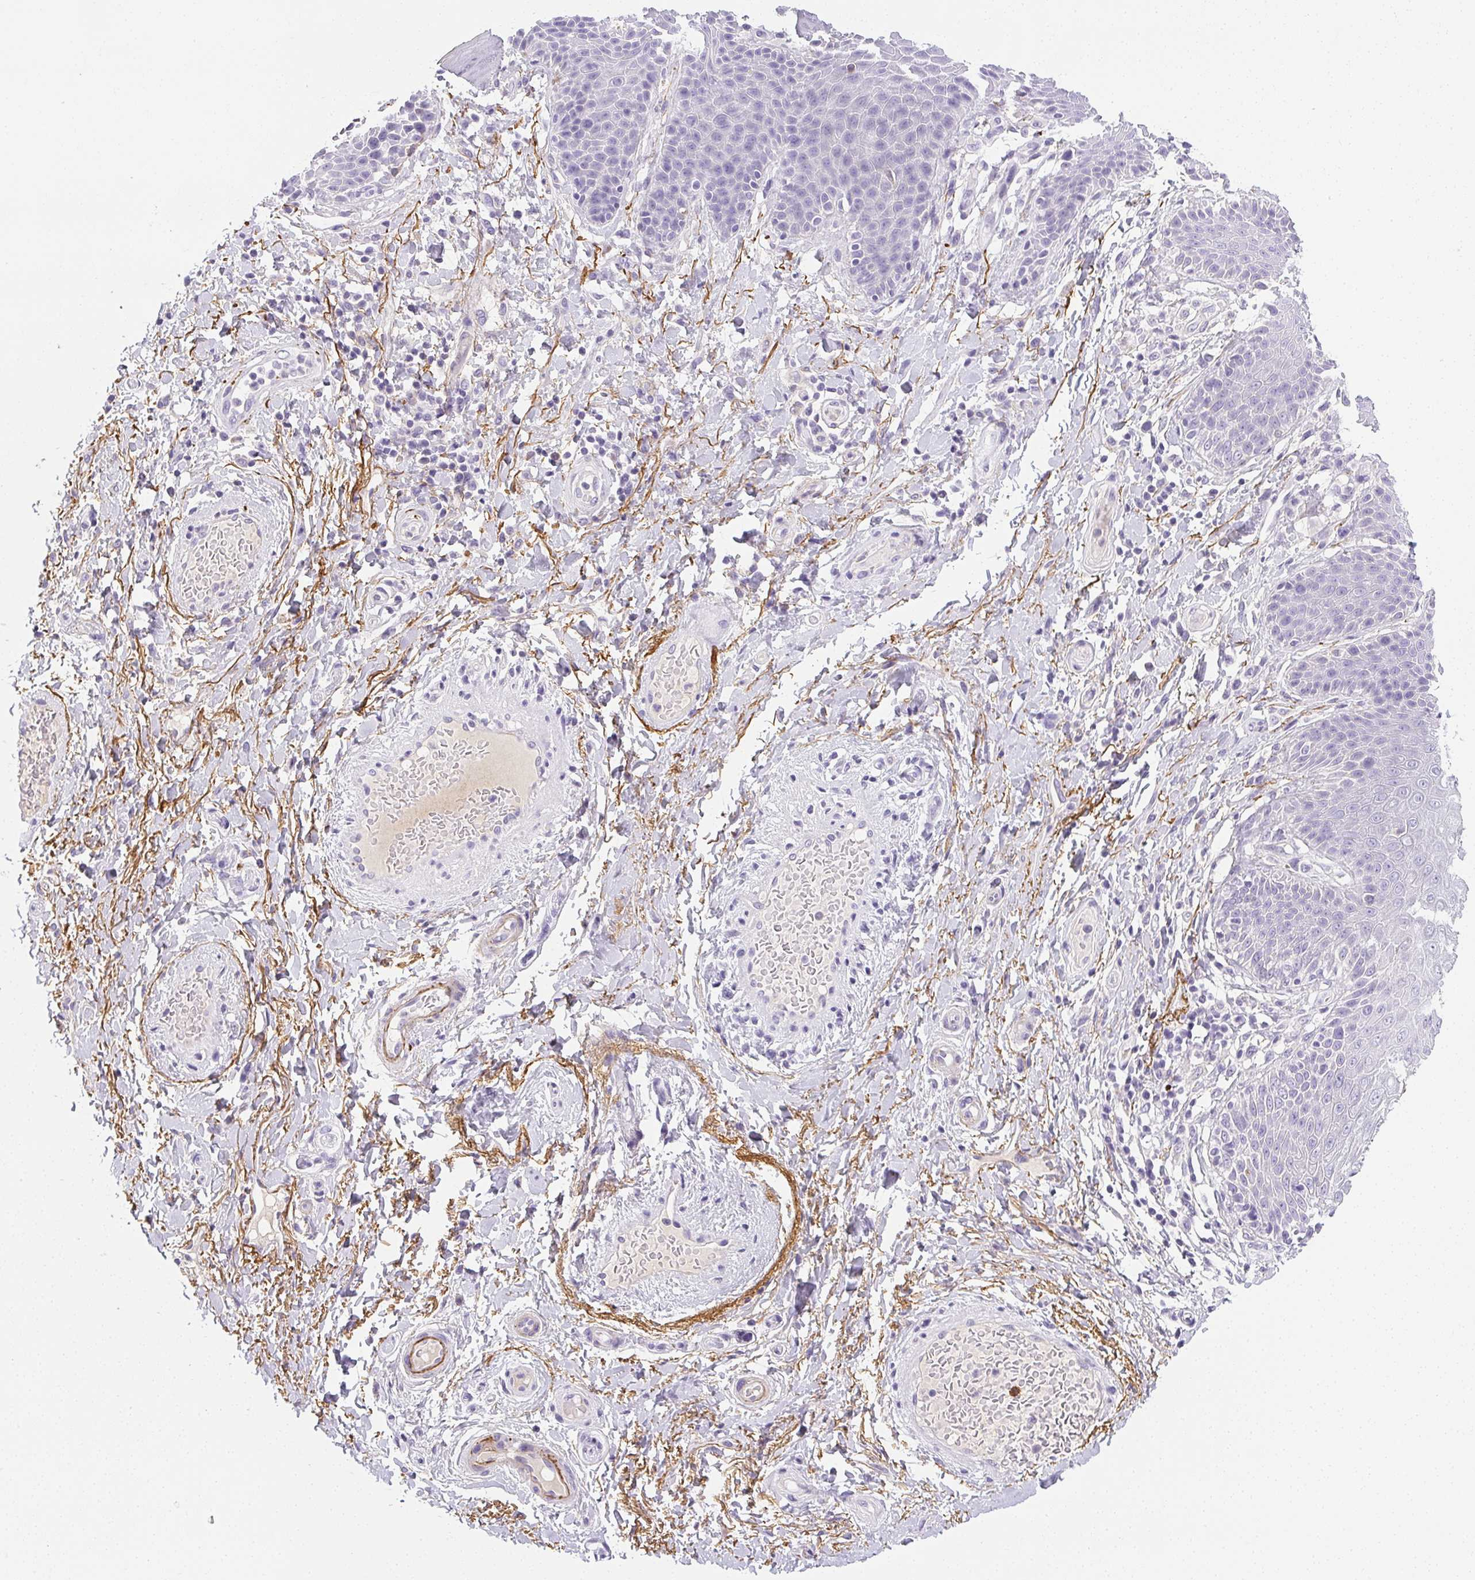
{"staining": {"intensity": "negative", "quantity": "none", "location": "none"}, "tissue": "skin", "cell_type": "Epidermal cells", "image_type": "normal", "snomed": [{"axis": "morphology", "description": "Normal tissue, NOS"}, {"axis": "topography", "description": "Anal"}, {"axis": "topography", "description": "Peripheral nerve tissue"}], "caption": "The IHC photomicrograph has no significant staining in epidermal cells of skin. (DAB (3,3'-diaminobenzidine) IHC, high magnification).", "gene": "VTN", "patient": {"sex": "male", "age": 51}}